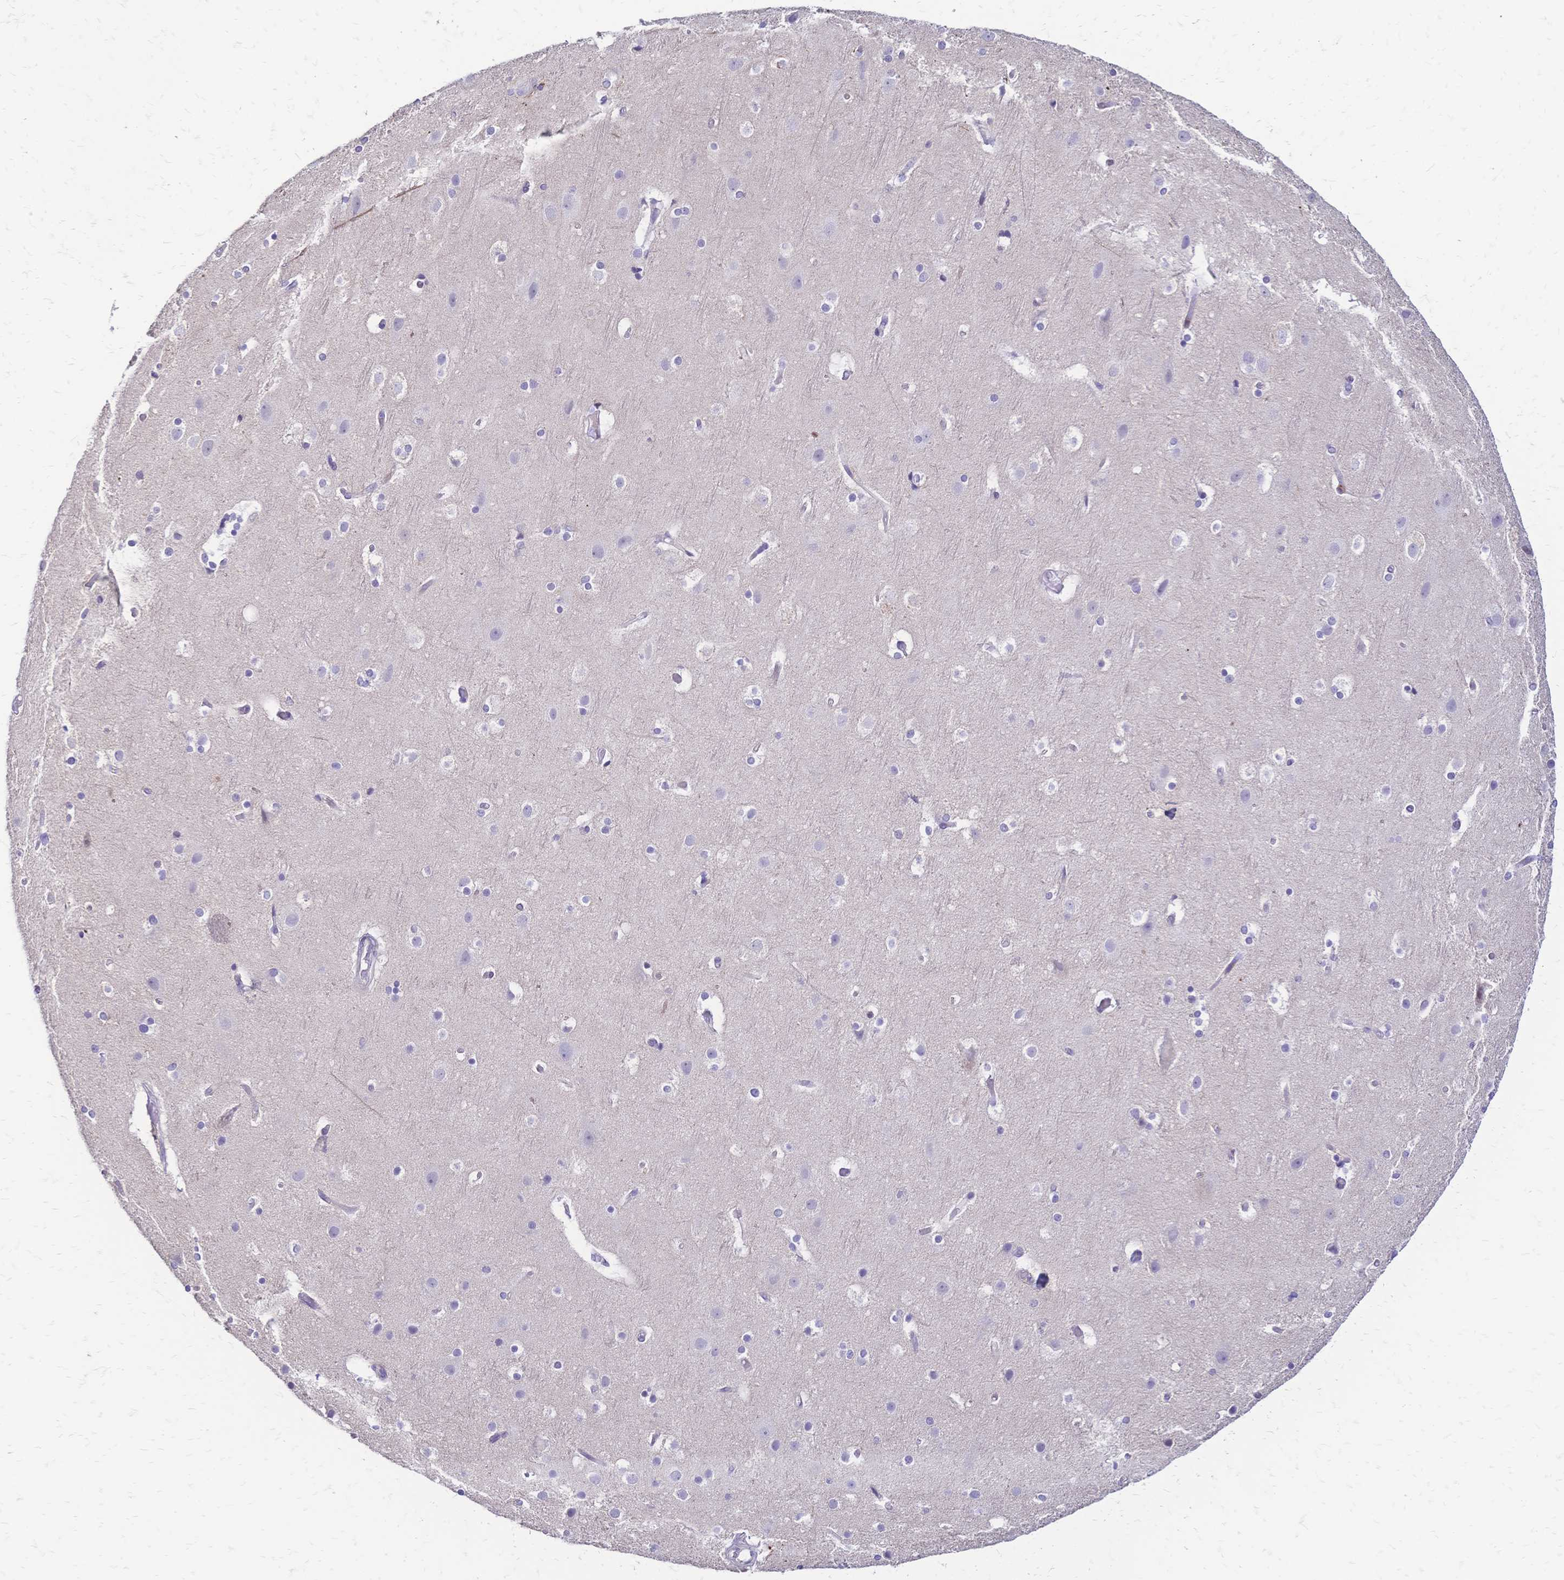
{"staining": {"intensity": "negative", "quantity": "none", "location": "none"}, "tissue": "cerebral cortex", "cell_type": "Endothelial cells", "image_type": "normal", "snomed": [{"axis": "morphology", "description": "Normal tissue, NOS"}, {"axis": "topography", "description": "Cerebral cortex"}], "caption": "A high-resolution histopathology image shows immunohistochemistry staining of normal cerebral cortex, which displays no significant expression in endothelial cells.", "gene": "IL2RA", "patient": {"sex": "female", "age": 52}}